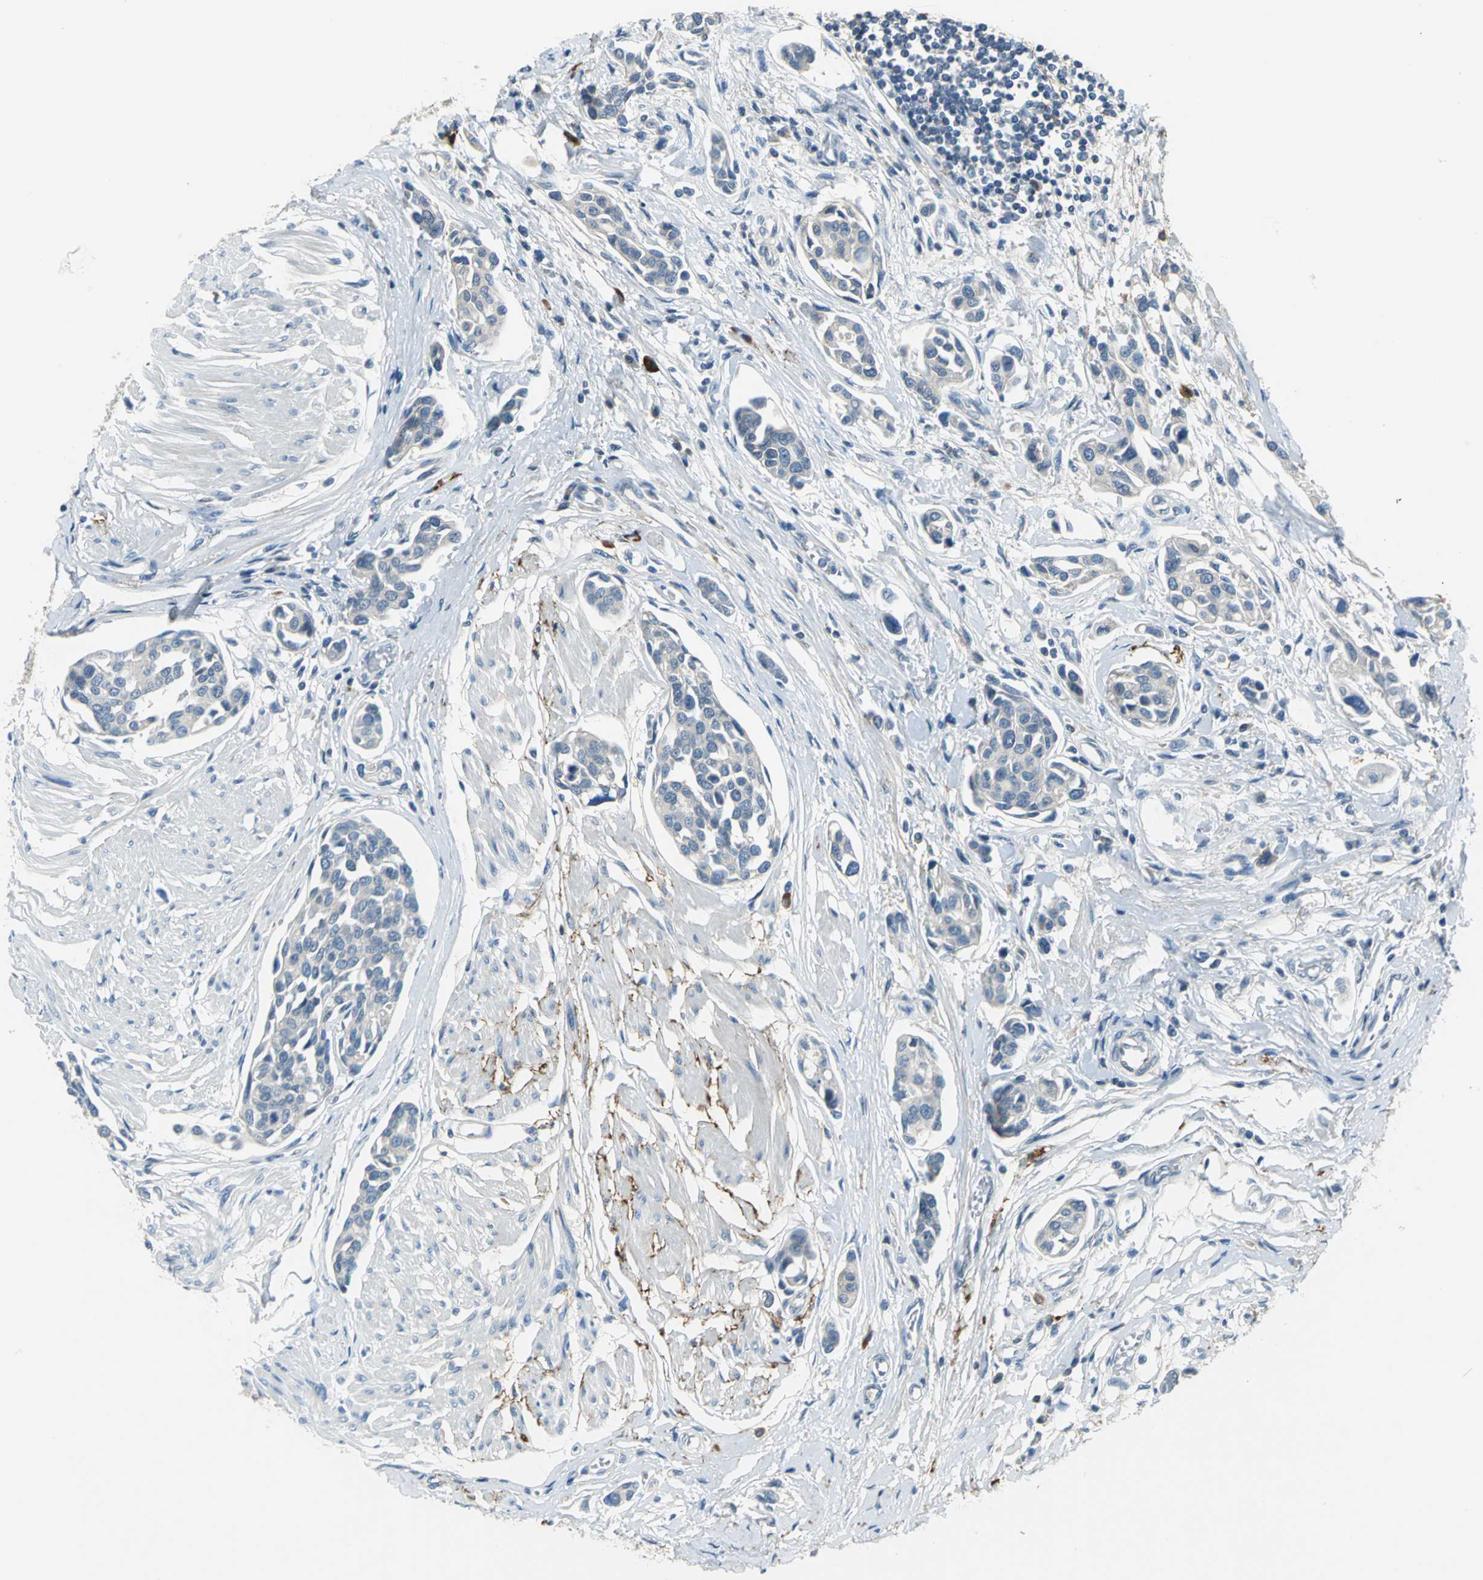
{"staining": {"intensity": "negative", "quantity": "none", "location": "none"}, "tissue": "urothelial cancer", "cell_type": "Tumor cells", "image_type": "cancer", "snomed": [{"axis": "morphology", "description": "Urothelial carcinoma, High grade"}, {"axis": "topography", "description": "Urinary bladder"}], "caption": "A micrograph of urothelial cancer stained for a protein displays no brown staining in tumor cells.", "gene": "SLC16A7", "patient": {"sex": "male", "age": 78}}